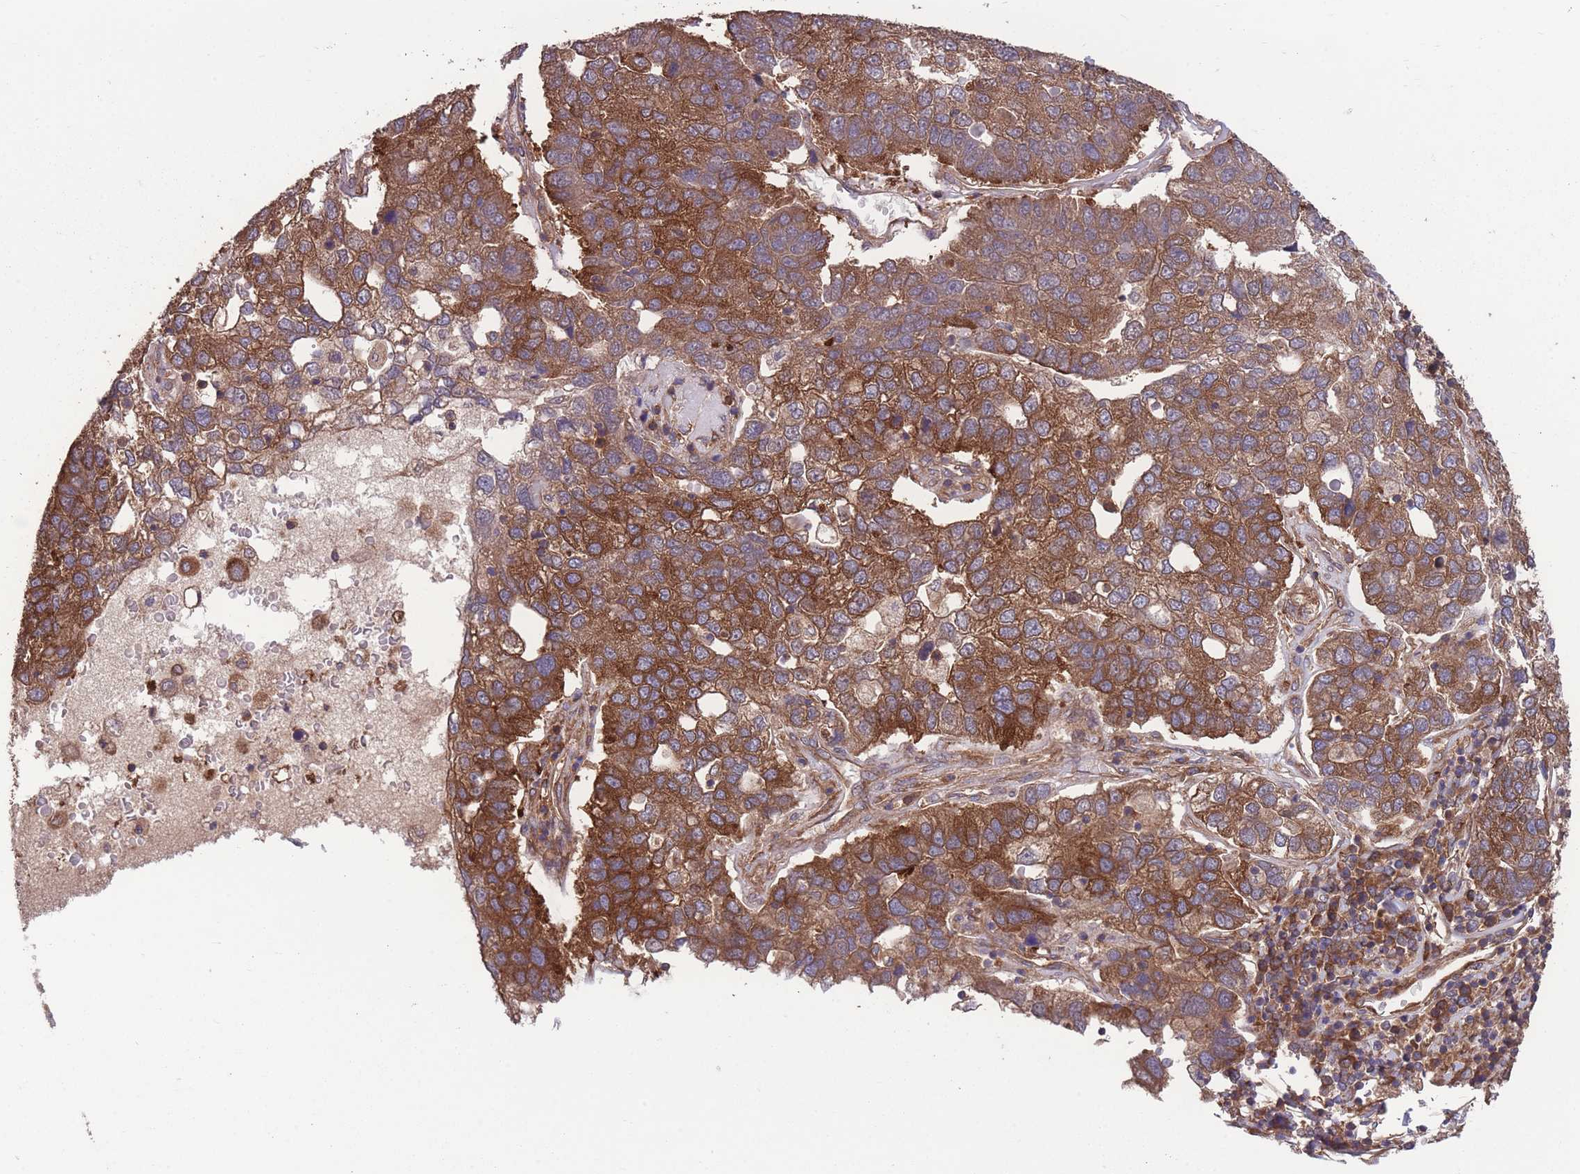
{"staining": {"intensity": "strong", "quantity": ">75%", "location": "cytoplasmic/membranous"}, "tissue": "pancreatic cancer", "cell_type": "Tumor cells", "image_type": "cancer", "snomed": [{"axis": "morphology", "description": "Adenocarcinoma, NOS"}, {"axis": "topography", "description": "Pancreas"}], "caption": "Pancreatic cancer was stained to show a protein in brown. There is high levels of strong cytoplasmic/membranous staining in approximately >75% of tumor cells. (DAB IHC with brightfield microscopy, high magnification).", "gene": "ZPR1", "patient": {"sex": "female", "age": 61}}